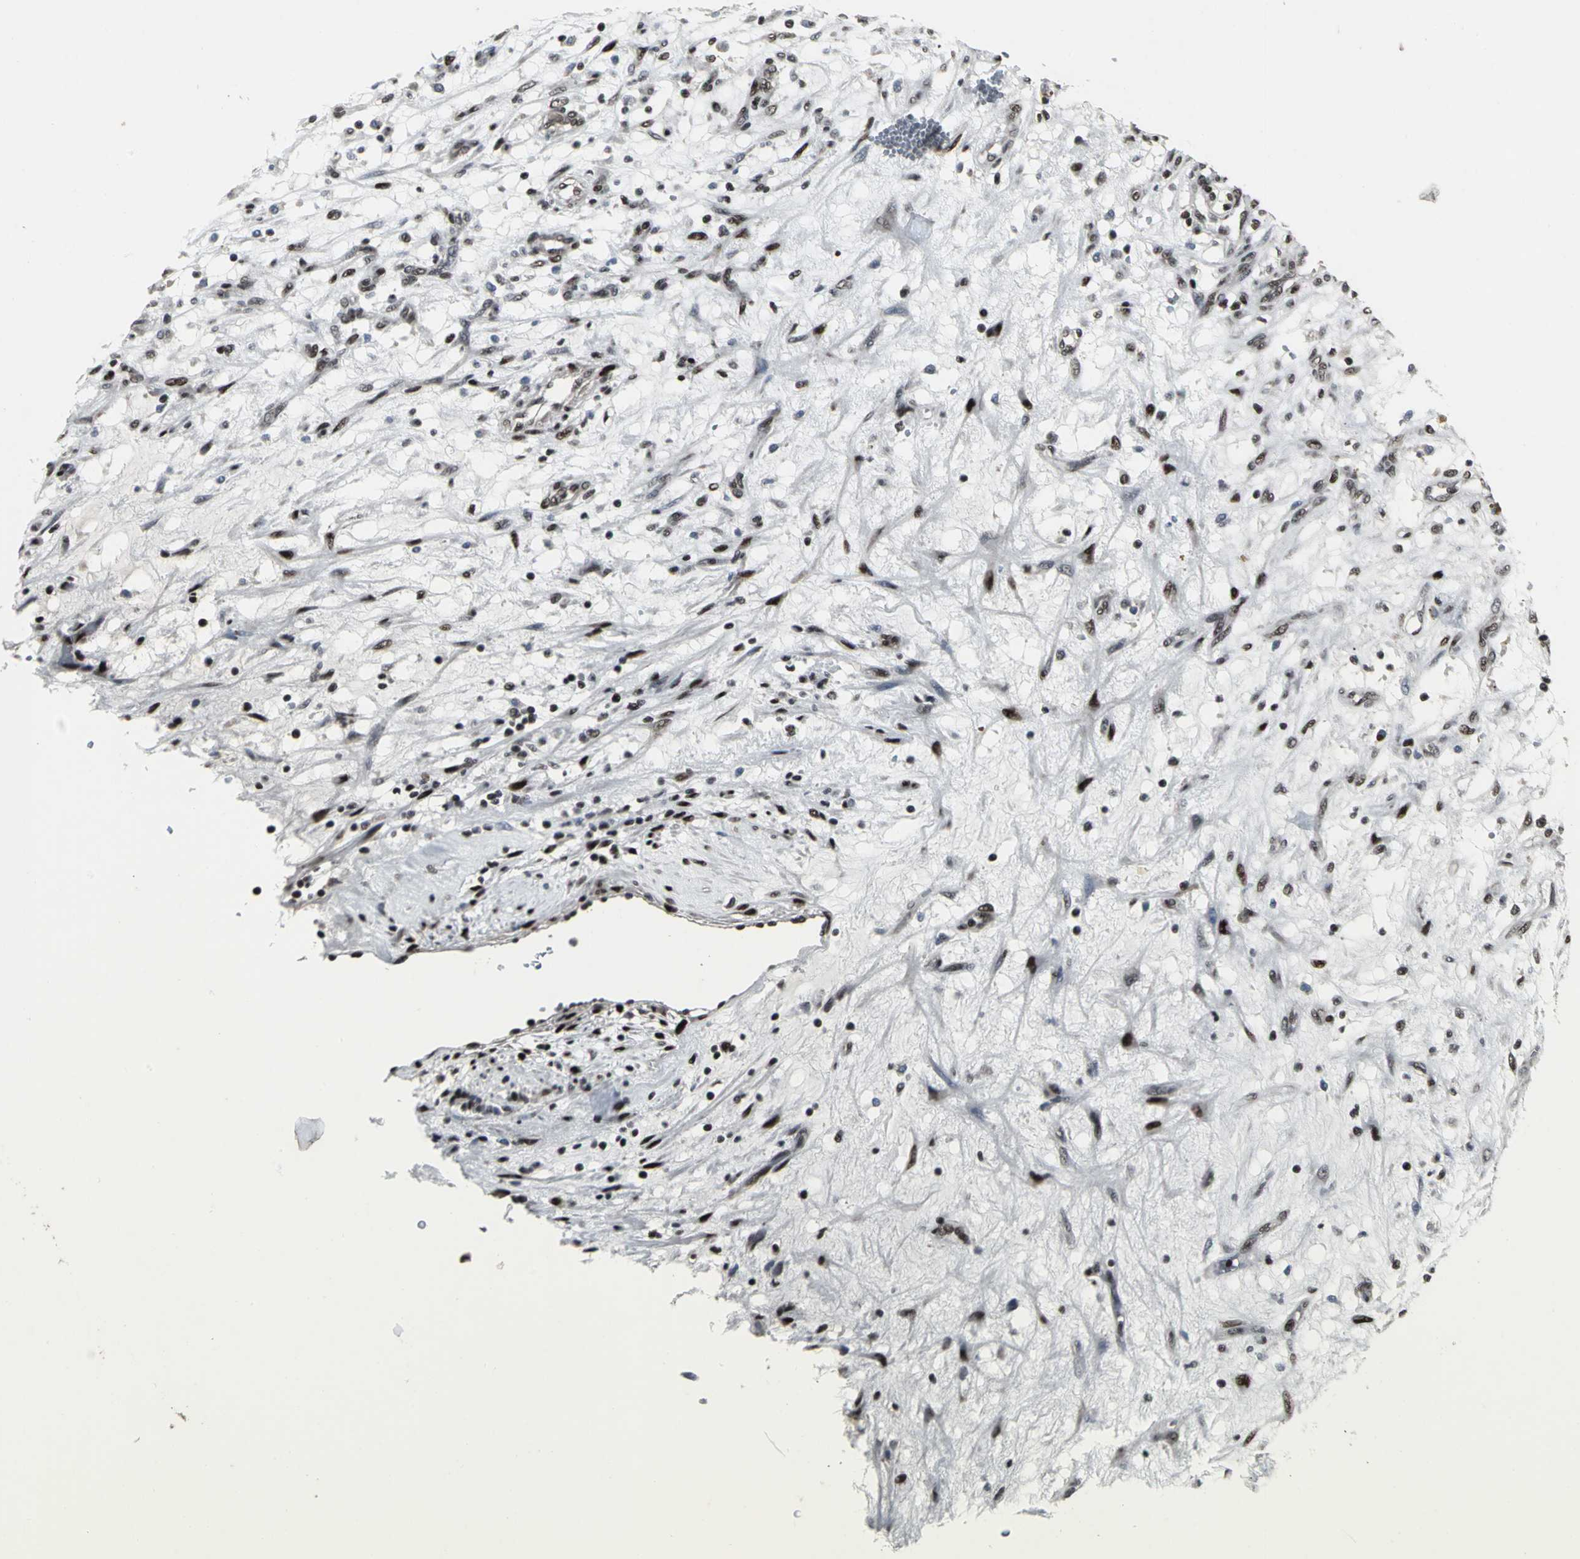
{"staining": {"intensity": "moderate", "quantity": "25%-75%", "location": "nuclear"}, "tissue": "renal cancer", "cell_type": "Tumor cells", "image_type": "cancer", "snomed": [{"axis": "morphology", "description": "Adenocarcinoma, NOS"}, {"axis": "topography", "description": "Kidney"}], "caption": "This is an image of immunohistochemistry staining of renal cancer, which shows moderate positivity in the nuclear of tumor cells.", "gene": "SRF", "patient": {"sex": "female", "age": 57}}